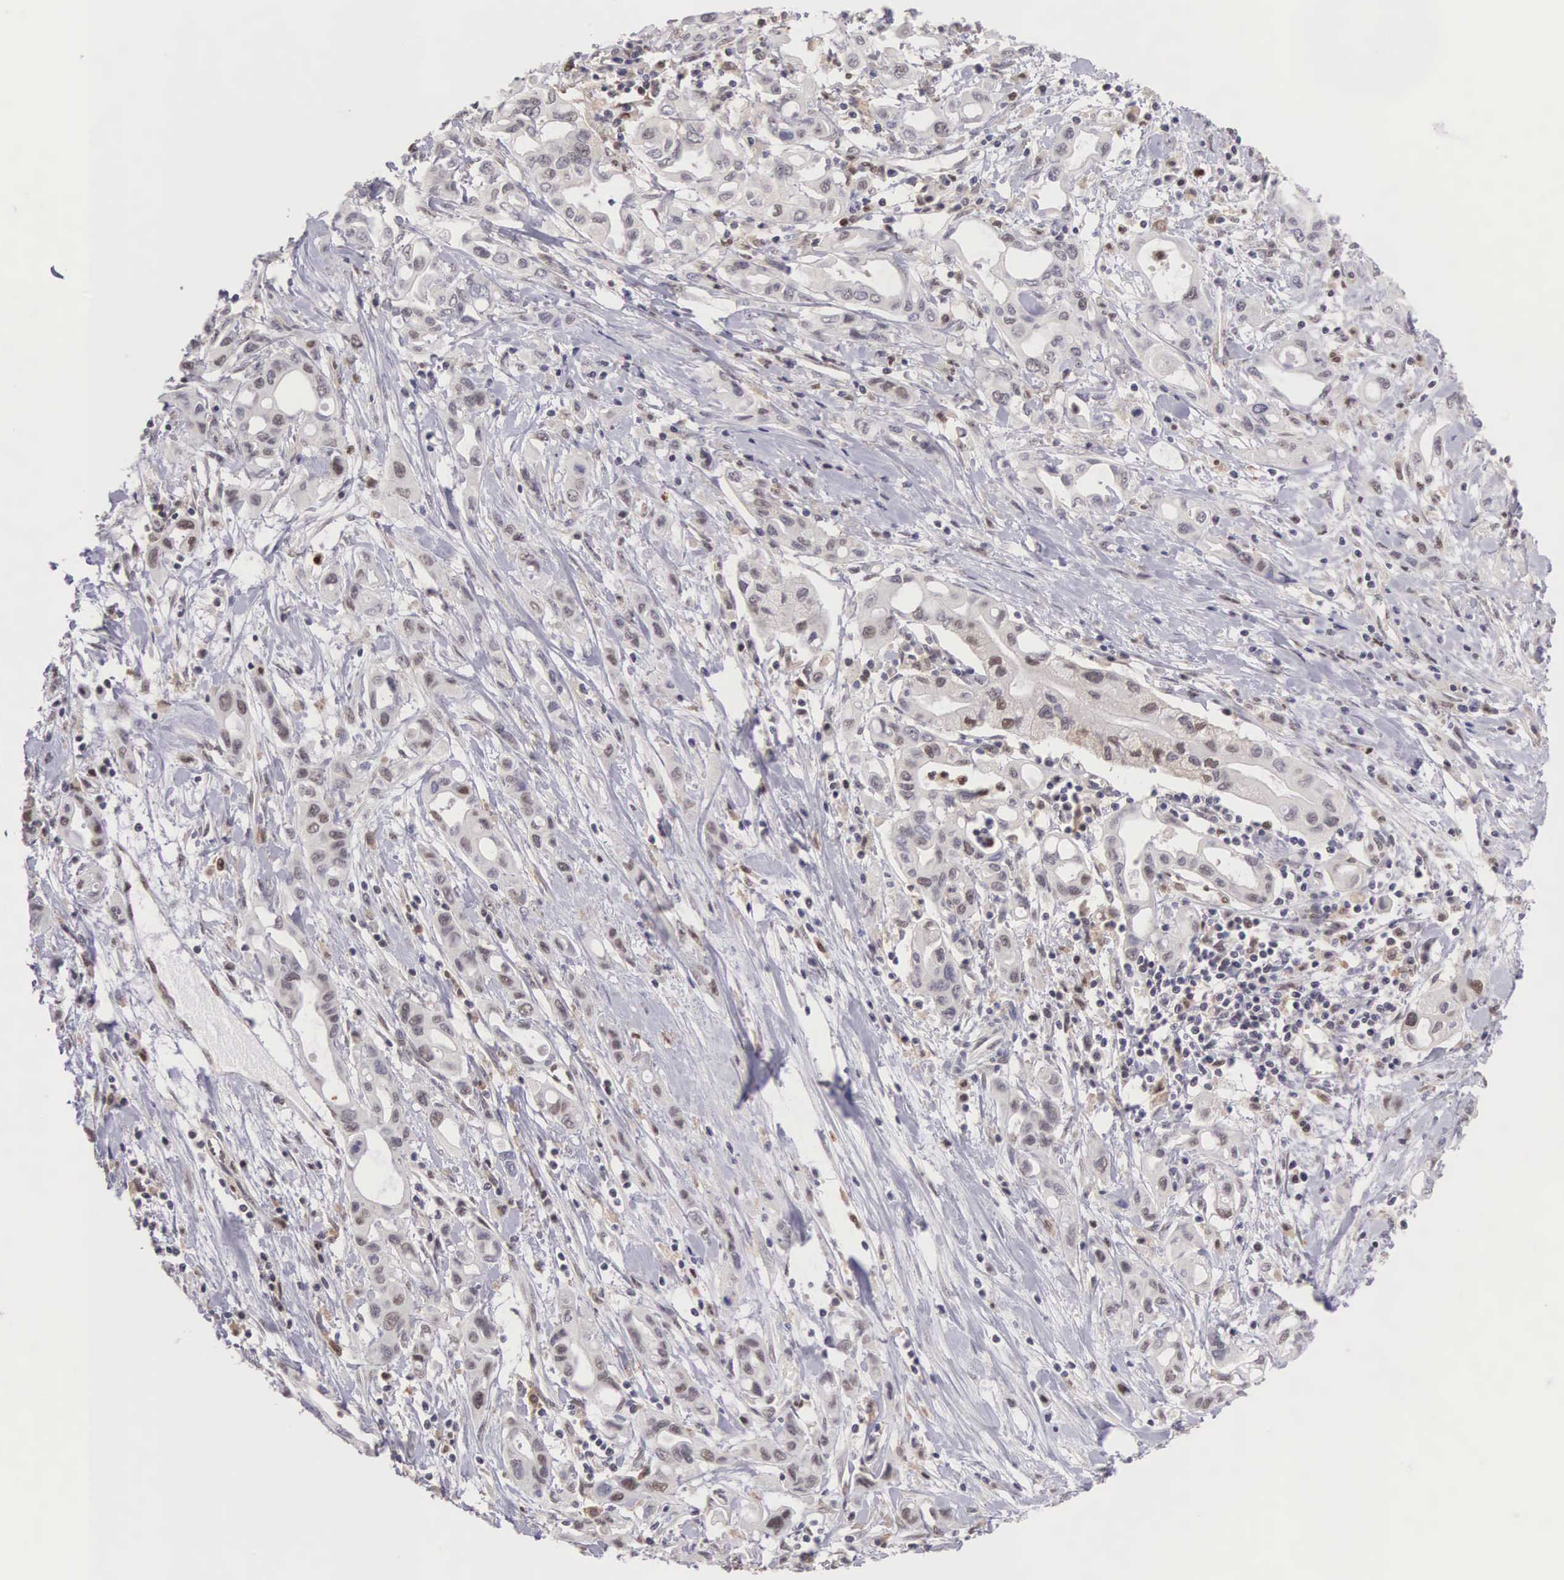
{"staining": {"intensity": "weak", "quantity": "<25%", "location": "nuclear"}, "tissue": "pancreatic cancer", "cell_type": "Tumor cells", "image_type": "cancer", "snomed": [{"axis": "morphology", "description": "Adenocarcinoma, NOS"}, {"axis": "topography", "description": "Pancreas"}], "caption": "This is an IHC image of pancreatic cancer. There is no staining in tumor cells.", "gene": "GRK3", "patient": {"sex": "female", "age": 57}}